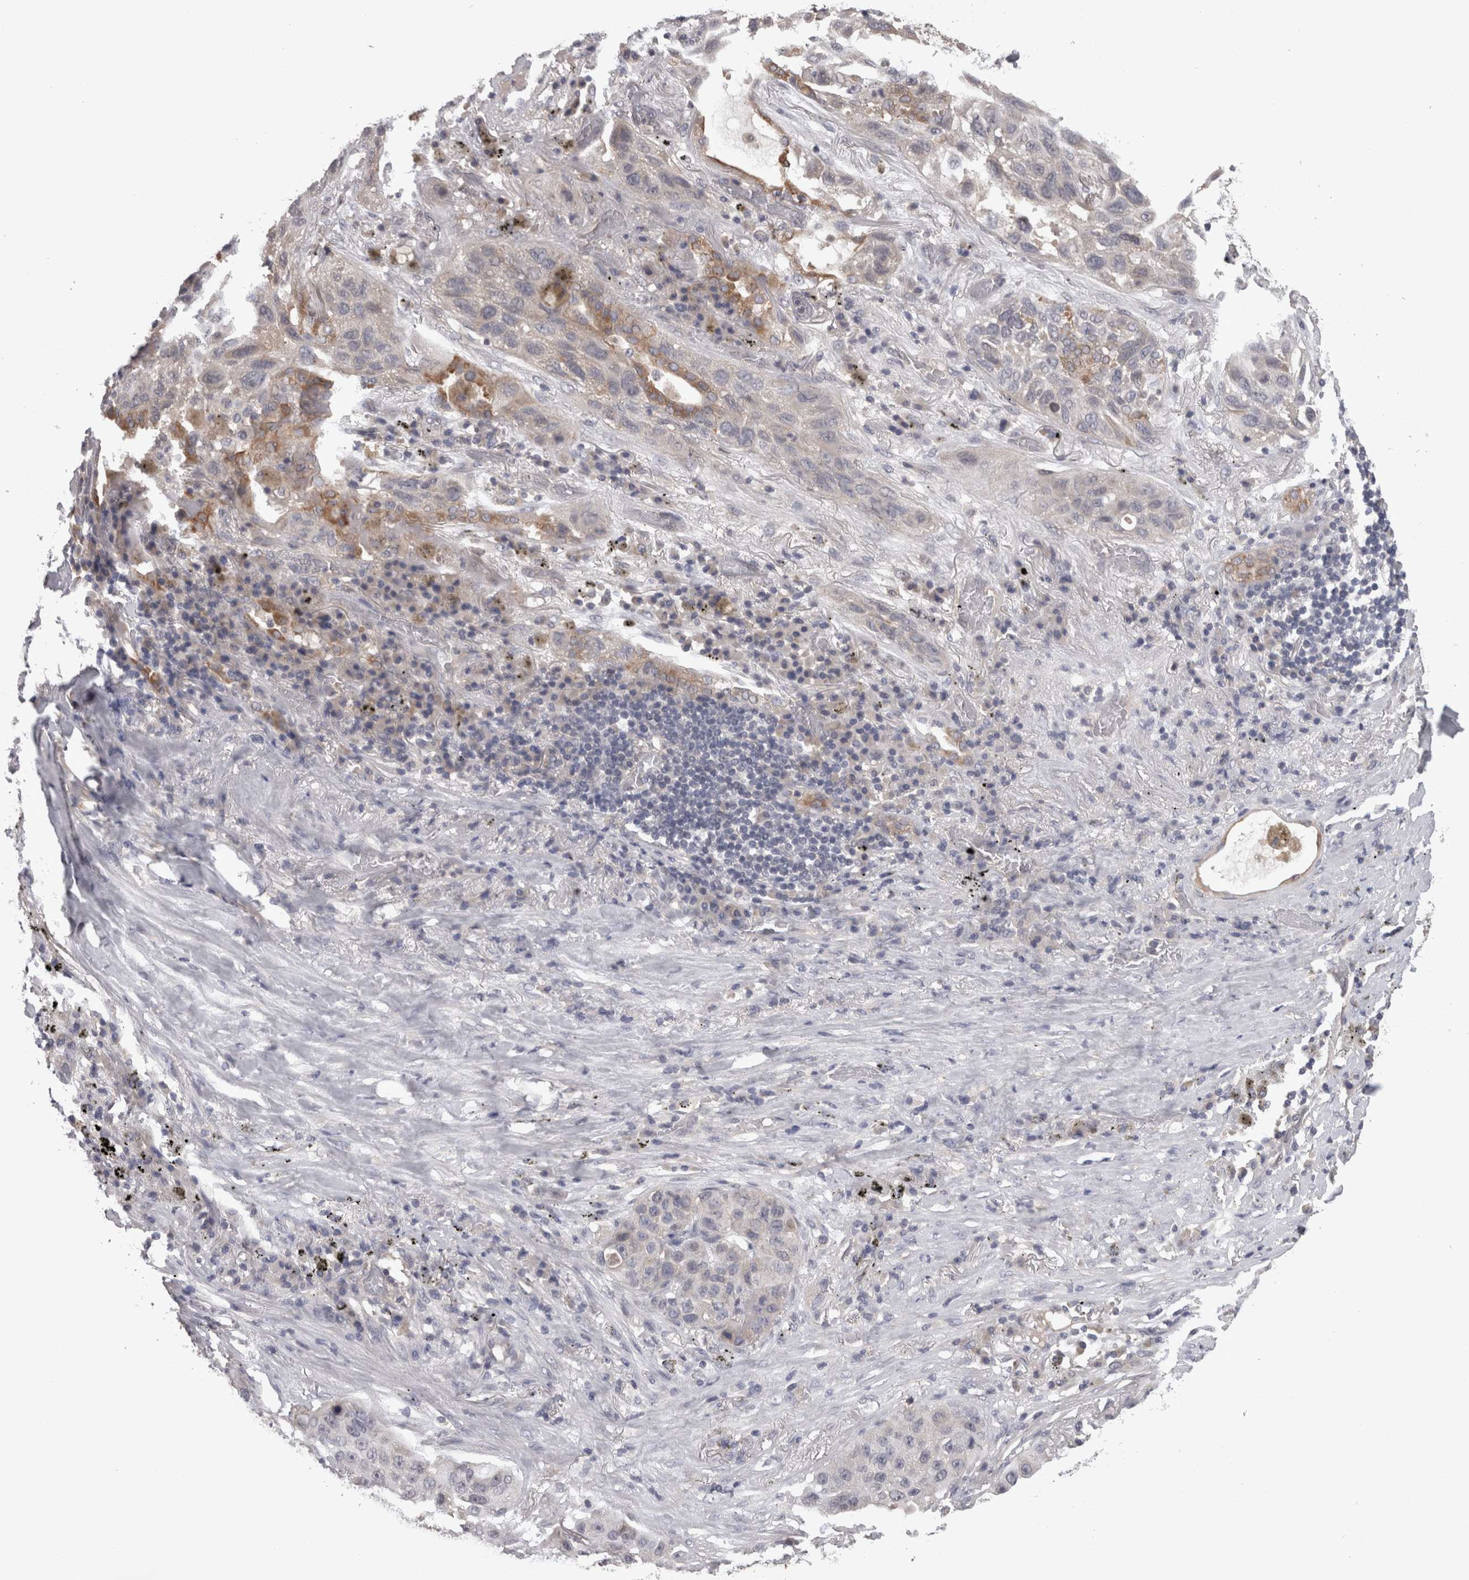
{"staining": {"intensity": "moderate", "quantity": "<25%", "location": "cytoplasmic/membranous"}, "tissue": "lung cancer", "cell_type": "Tumor cells", "image_type": "cancer", "snomed": [{"axis": "morphology", "description": "Squamous cell carcinoma, NOS"}, {"axis": "topography", "description": "Lung"}], "caption": "Tumor cells demonstrate low levels of moderate cytoplasmic/membranous expression in approximately <25% of cells in human lung cancer.", "gene": "PON3", "patient": {"sex": "male", "age": 57}}